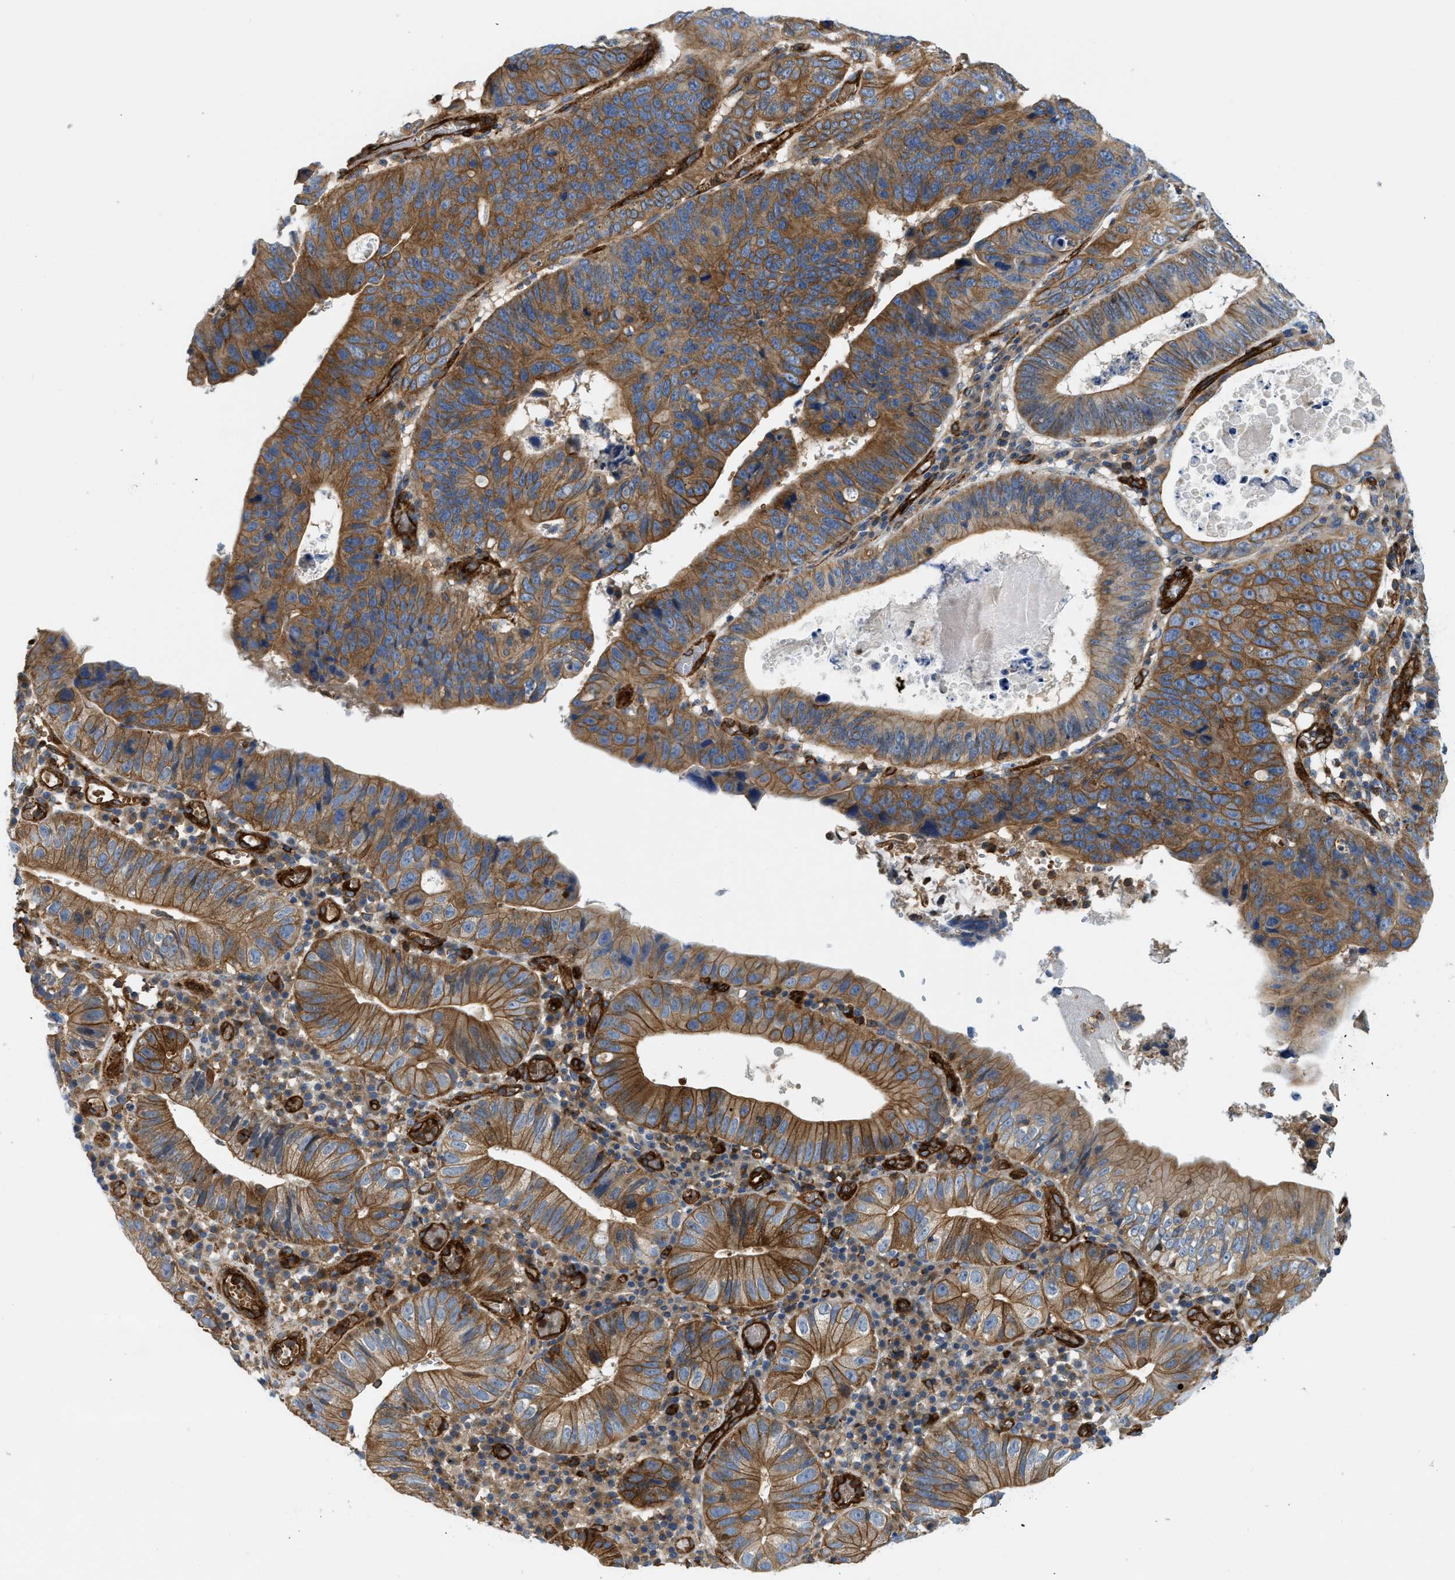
{"staining": {"intensity": "moderate", "quantity": ">75%", "location": "cytoplasmic/membranous"}, "tissue": "stomach cancer", "cell_type": "Tumor cells", "image_type": "cancer", "snomed": [{"axis": "morphology", "description": "Adenocarcinoma, NOS"}, {"axis": "topography", "description": "Stomach"}], "caption": "This is a photomicrograph of immunohistochemistry staining of adenocarcinoma (stomach), which shows moderate positivity in the cytoplasmic/membranous of tumor cells.", "gene": "HIP1", "patient": {"sex": "male", "age": 59}}